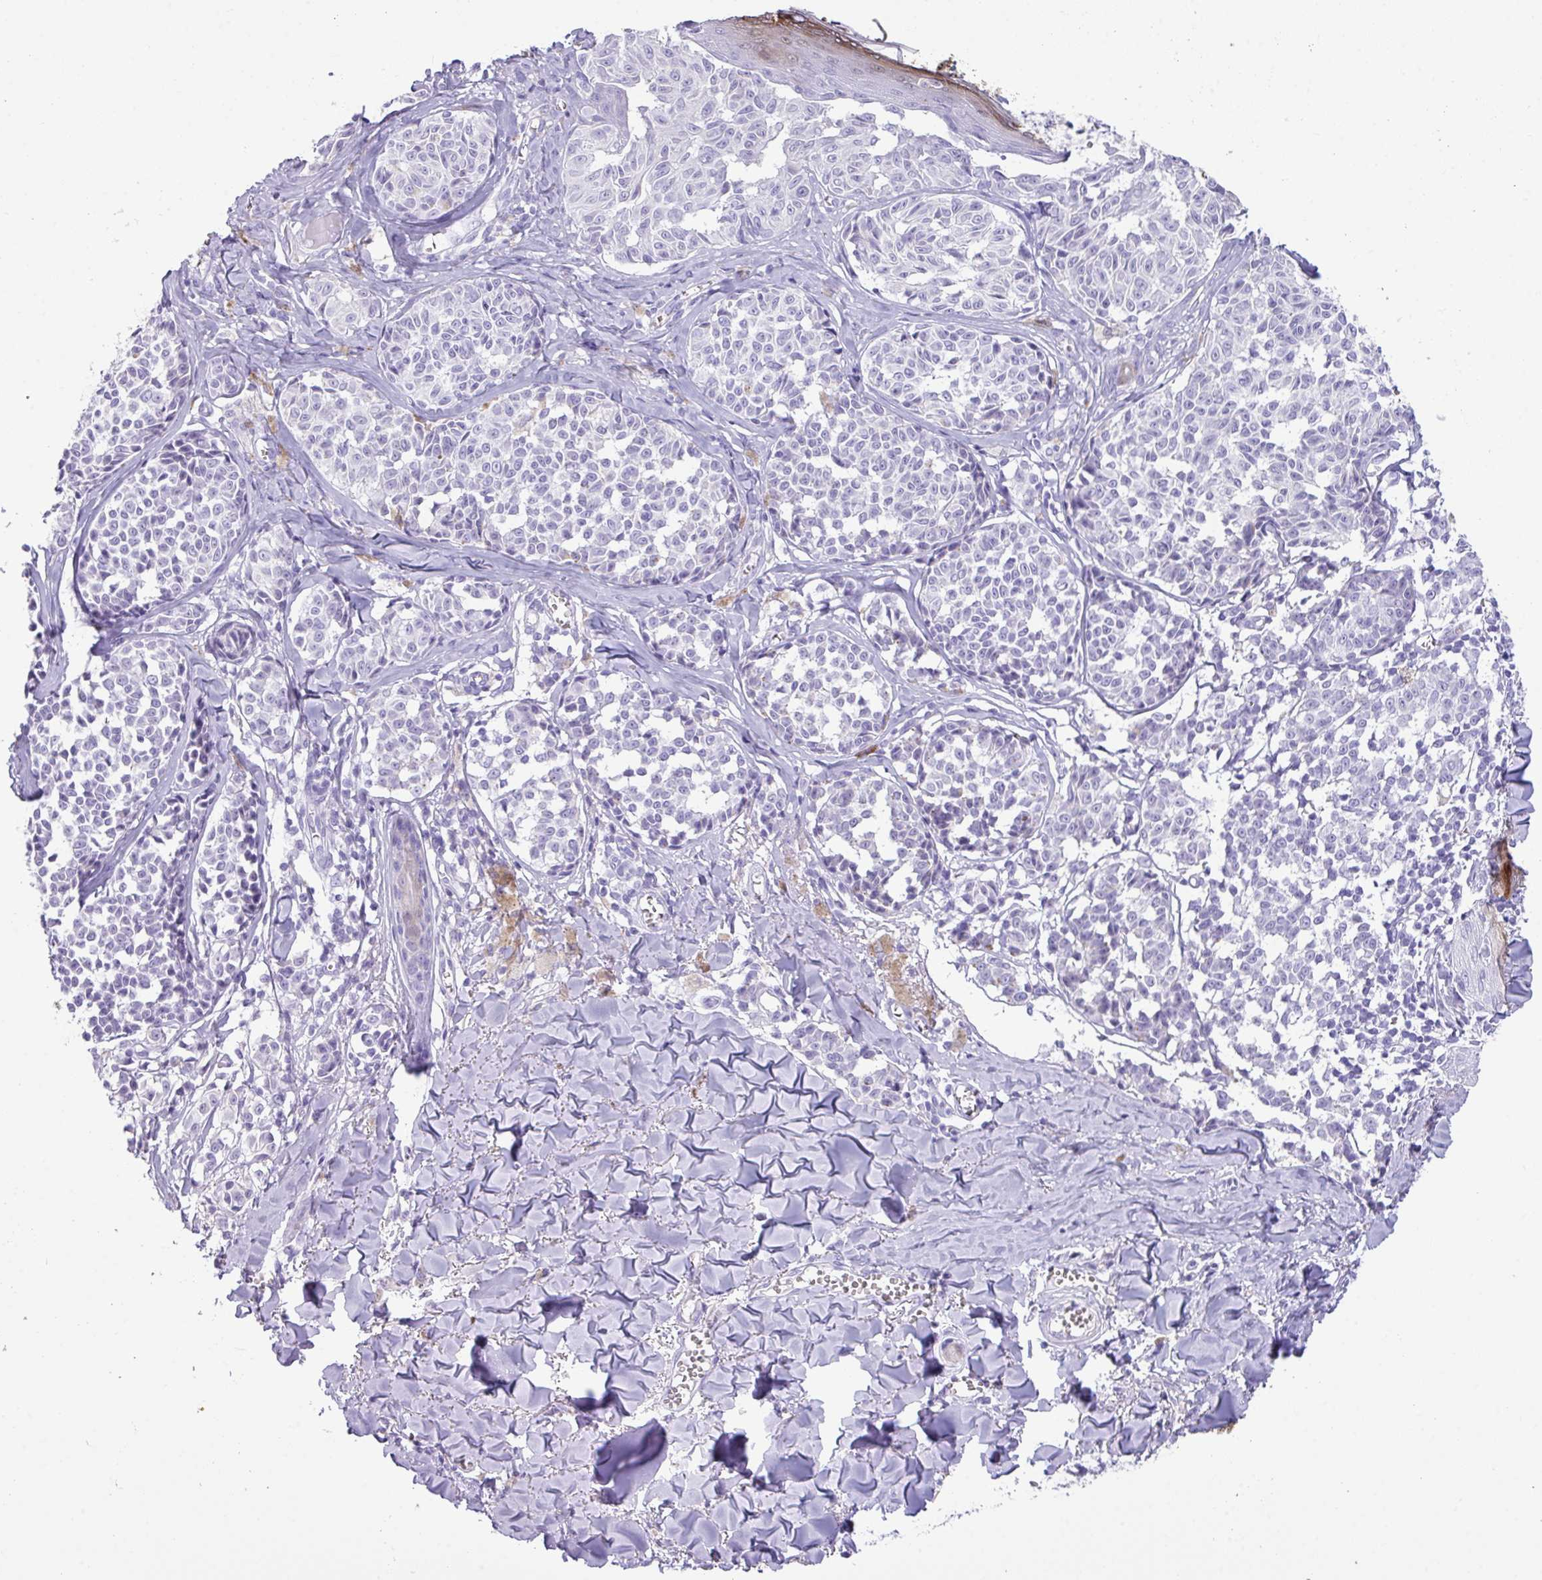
{"staining": {"intensity": "negative", "quantity": "none", "location": "none"}, "tissue": "melanoma", "cell_type": "Tumor cells", "image_type": "cancer", "snomed": [{"axis": "morphology", "description": "Malignant melanoma, NOS"}, {"axis": "topography", "description": "Skin"}], "caption": "Tumor cells show no significant expression in melanoma.", "gene": "NCCRP1", "patient": {"sex": "female", "age": 43}}